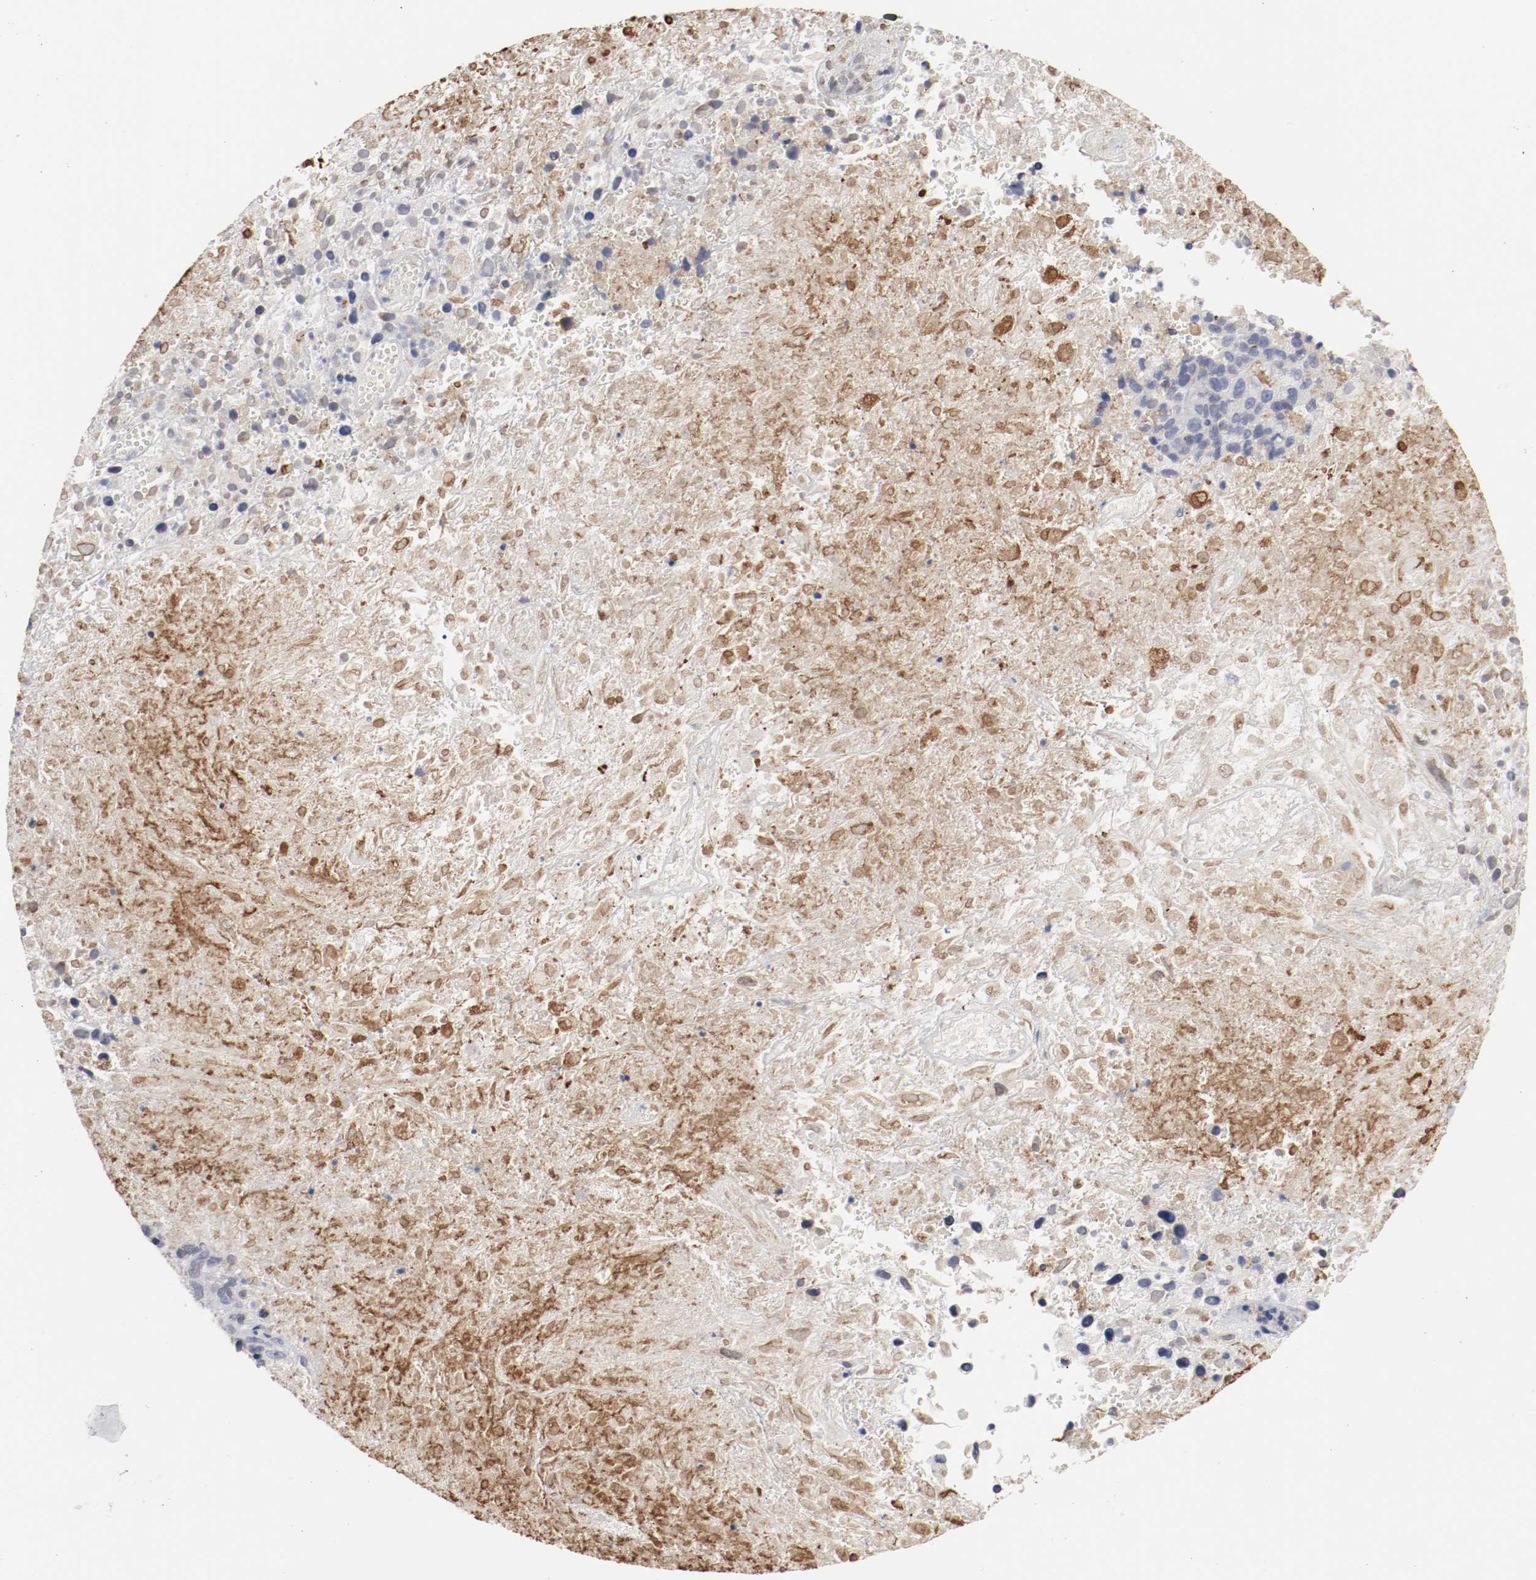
{"staining": {"intensity": "negative", "quantity": "none", "location": "none"}, "tissue": "melanoma", "cell_type": "Tumor cells", "image_type": "cancer", "snomed": [{"axis": "morphology", "description": "Malignant melanoma, Metastatic site"}, {"axis": "topography", "description": "Cerebral cortex"}], "caption": "High power microscopy micrograph of an IHC histopathology image of melanoma, revealing no significant expression in tumor cells. (DAB IHC visualized using brightfield microscopy, high magnification).", "gene": "KIT", "patient": {"sex": "female", "age": 52}}